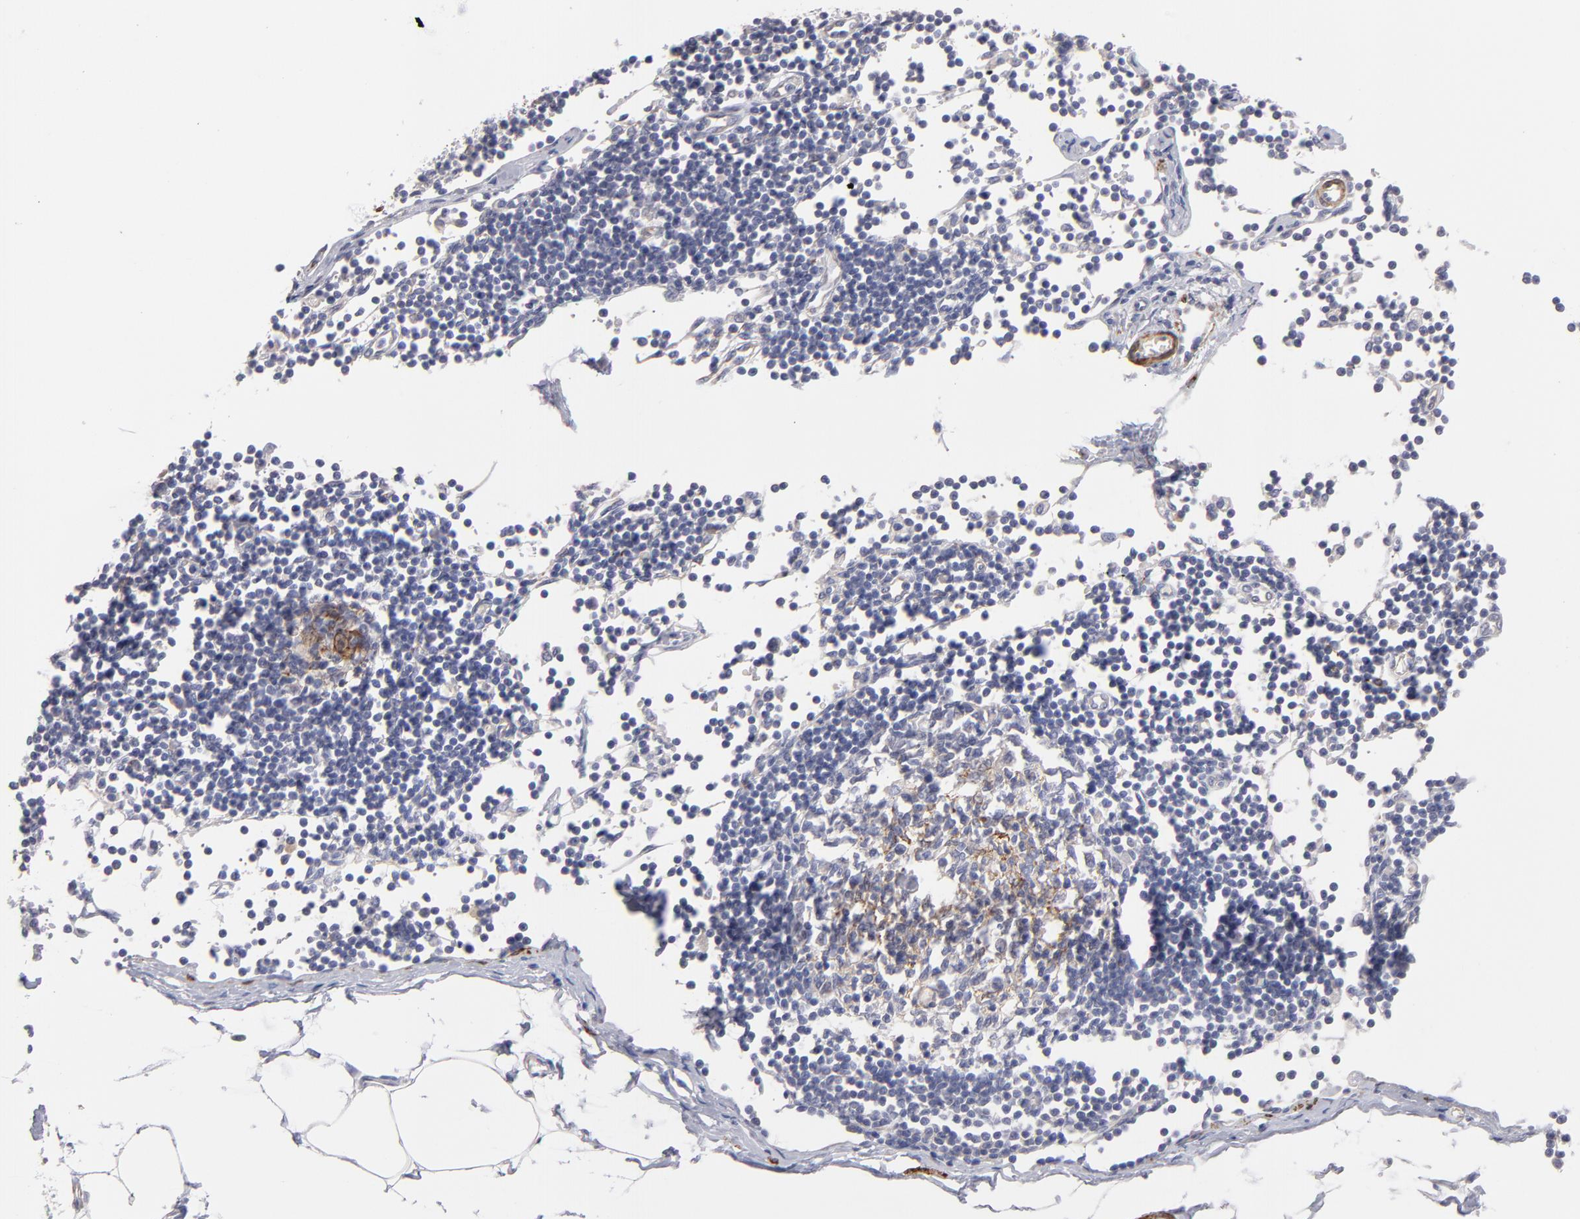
{"staining": {"intensity": "negative", "quantity": "none", "location": "none"}, "tissue": "adipose tissue", "cell_type": "Adipocytes", "image_type": "normal", "snomed": [{"axis": "morphology", "description": "Normal tissue, NOS"}, {"axis": "morphology", "description": "Adenocarcinoma, NOS"}, {"axis": "topography", "description": "Colon"}, {"axis": "topography", "description": "Peripheral nerve tissue"}], "caption": "A photomicrograph of human adipose tissue is negative for staining in adipocytes. (DAB (3,3'-diaminobenzidine) immunohistochemistry (IHC) with hematoxylin counter stain).", "gene": "SLMAP", "patient": {"sex": "male", "age": 14}}